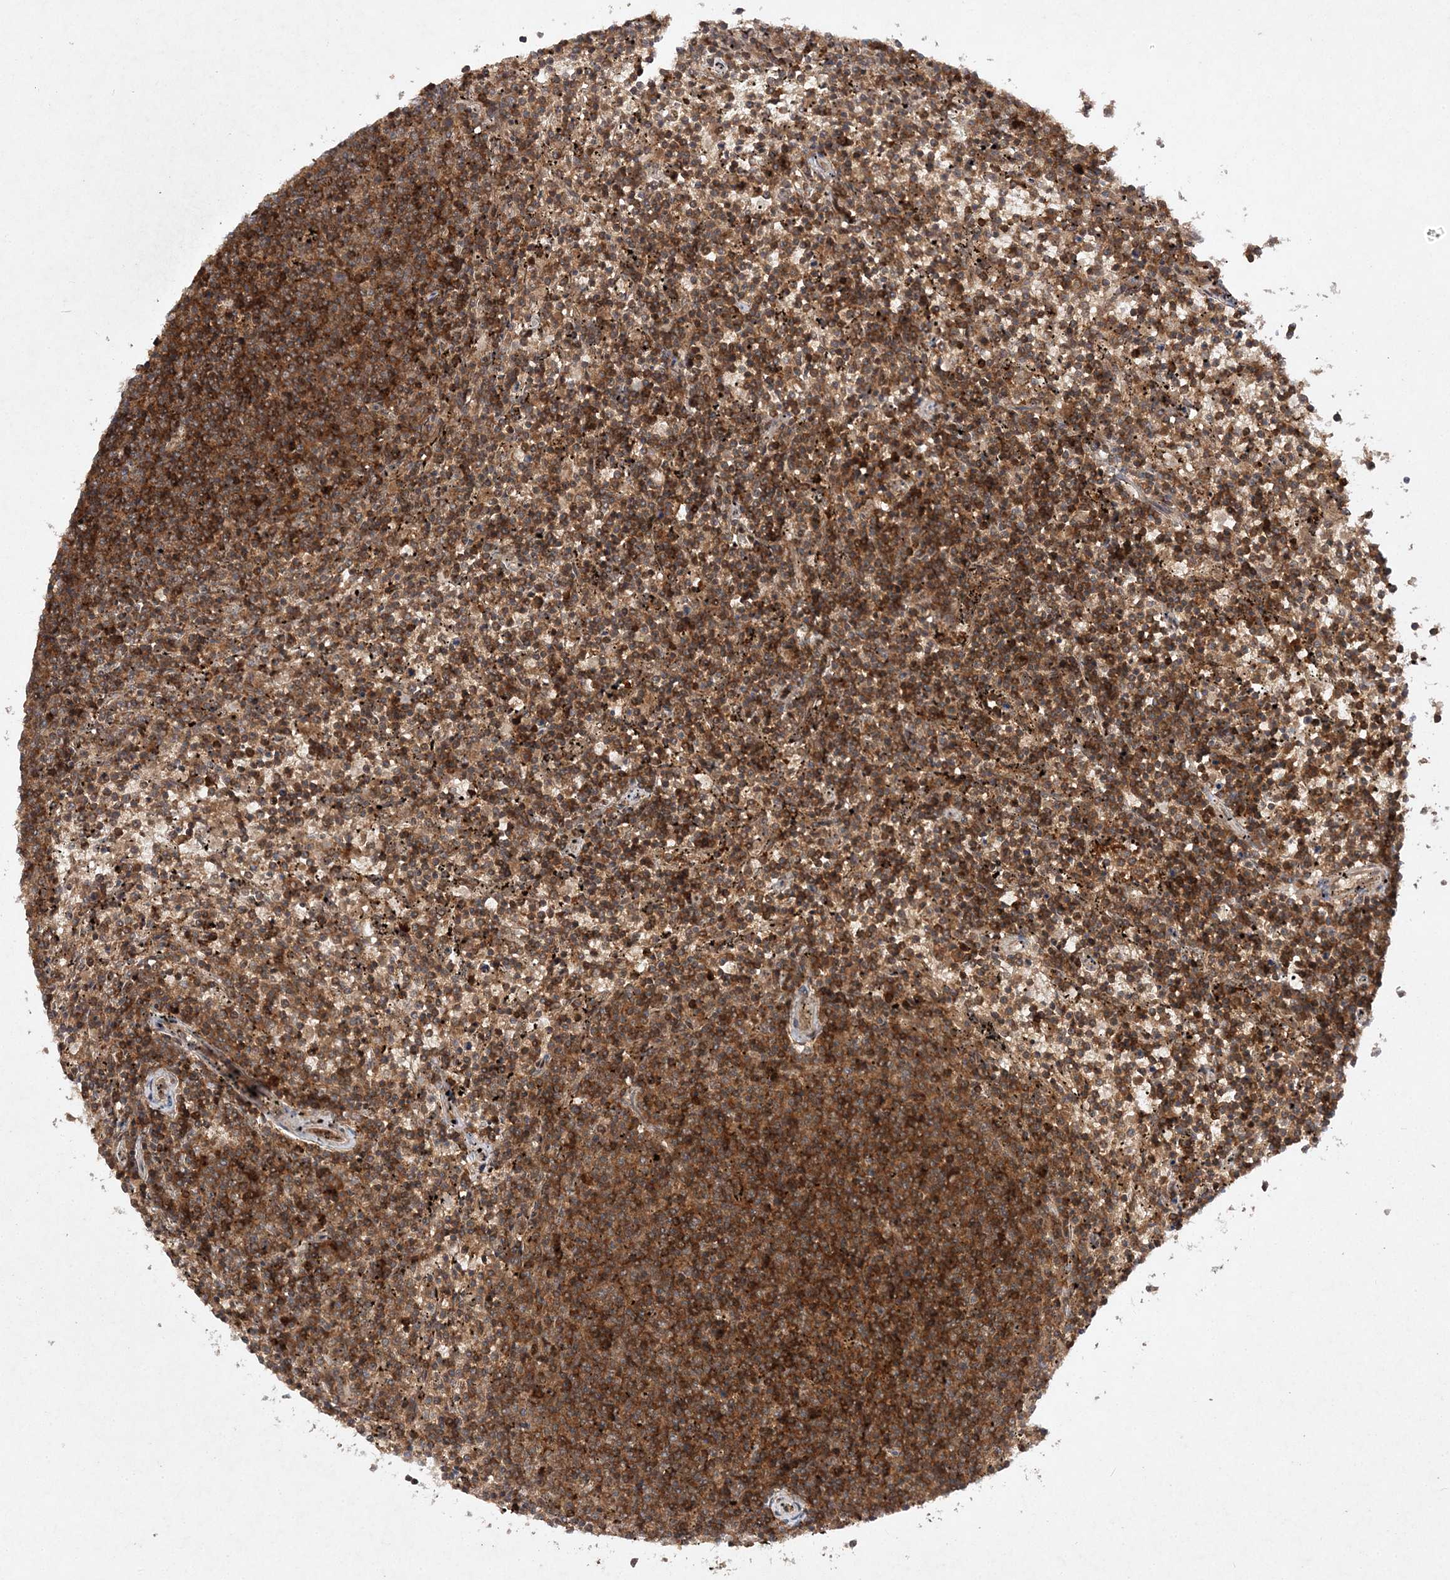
{"staining": {"intensity": "moderate", "quantity": ">75%", "location": "cytoplasmic/membranous"}, "tissue": "lymphoma", "cell_type": "Tumor cells", "image_type": "cancer", "snomed": [{"axis": "morphology", "description": "Malignant lymphoma, non-Hodgkin's type, Low grade"}, {"axis": "topography", "description": "Spleen"}], "caption": "This is a micrograph of immunohistochemistry (IHC) staining of lymphoma, which shows moderate staining in the cytoplasmic/membranous of tumor cells.", "gene": "NIF3L1", "patient": {"sex": "female", "age": 50}}